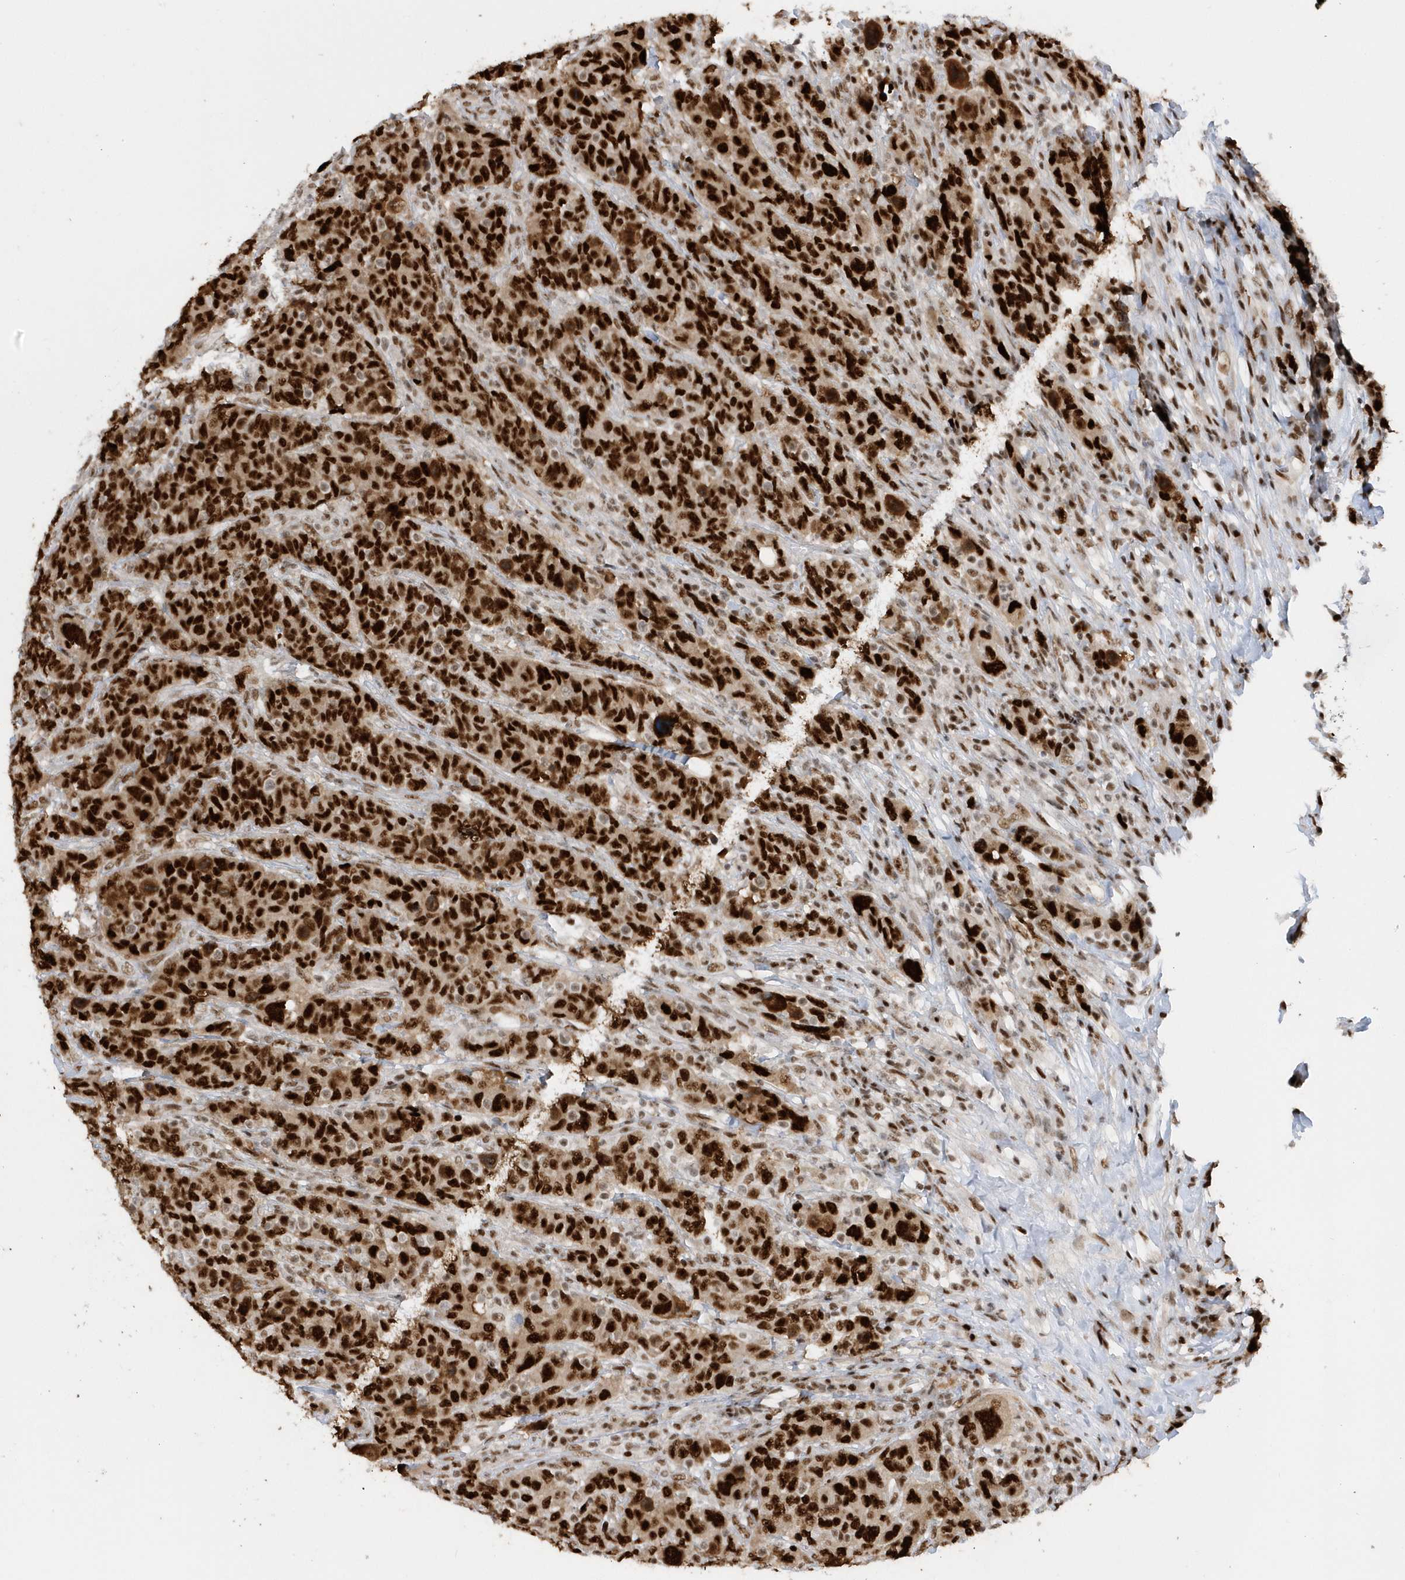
{"staining": {"intensity": "strong", "quantity": ">75%", "location": "nuclear"}, "tissue": "breast cancer", "cell_type": "Tumor cells", "image_type": "cancer", "snomed": [{"axis": "morphology", "description": "Duct carcinoma"}, {"axis": "topography", "description": "Breast"}], "caption": "Immunohistochemistry (IHC) photomicrograph of neoplastic tissue: human breast cancer (intraductal carcinoma) stained using IHC demonstrates high levels of strong protein expression localized specifically in the nuclear of tumor cells, appearing as a nuclear brown color.", "gene": "SEPHS1", "patient": {"sex": "female", "age": 37}}